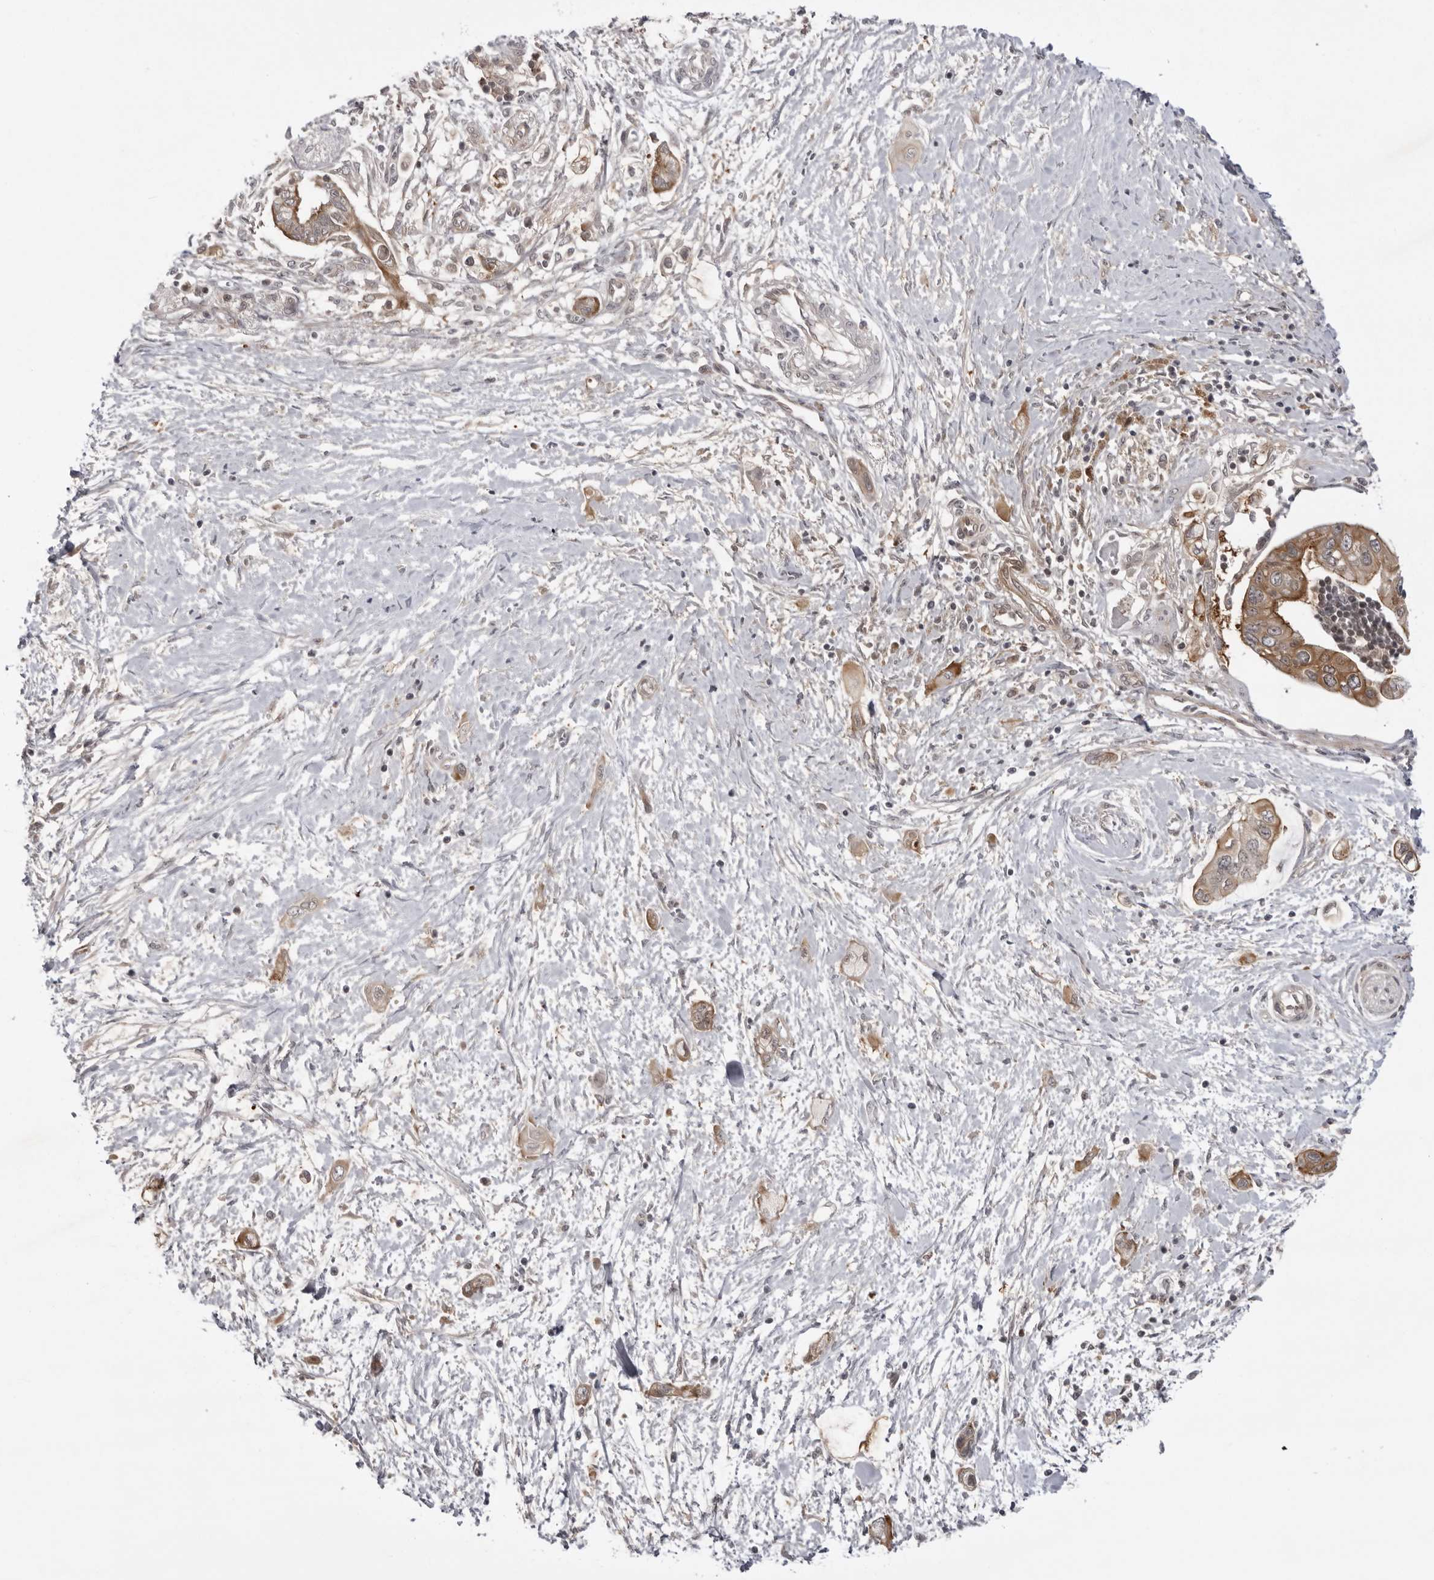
{"staining": {"intensity": "moderate", "quantity": ">75%", "location": "cytoplasmic/membranous"}, "tissue": "pancreatic cancer", "cell_type": "Tumor cells", "image_type": "cancer", "snomed": [{"axis": "morphology", "description": "Adenocarcinoma, NOS"}, {"axis": "topography", "description": "Pancreas"}], "caption": "DAB immunohistochemical staining of human pancreatic cancer (adenocarcinoma) shows moderate cytoplasmic/membranous protein expression in about >75% of tumor cells. Immunohistochemistry stains the protein of interest in brown and the nuclei are stained blue.", "gene": "USP43", "patient": {"sex": "male", "age": 59}}